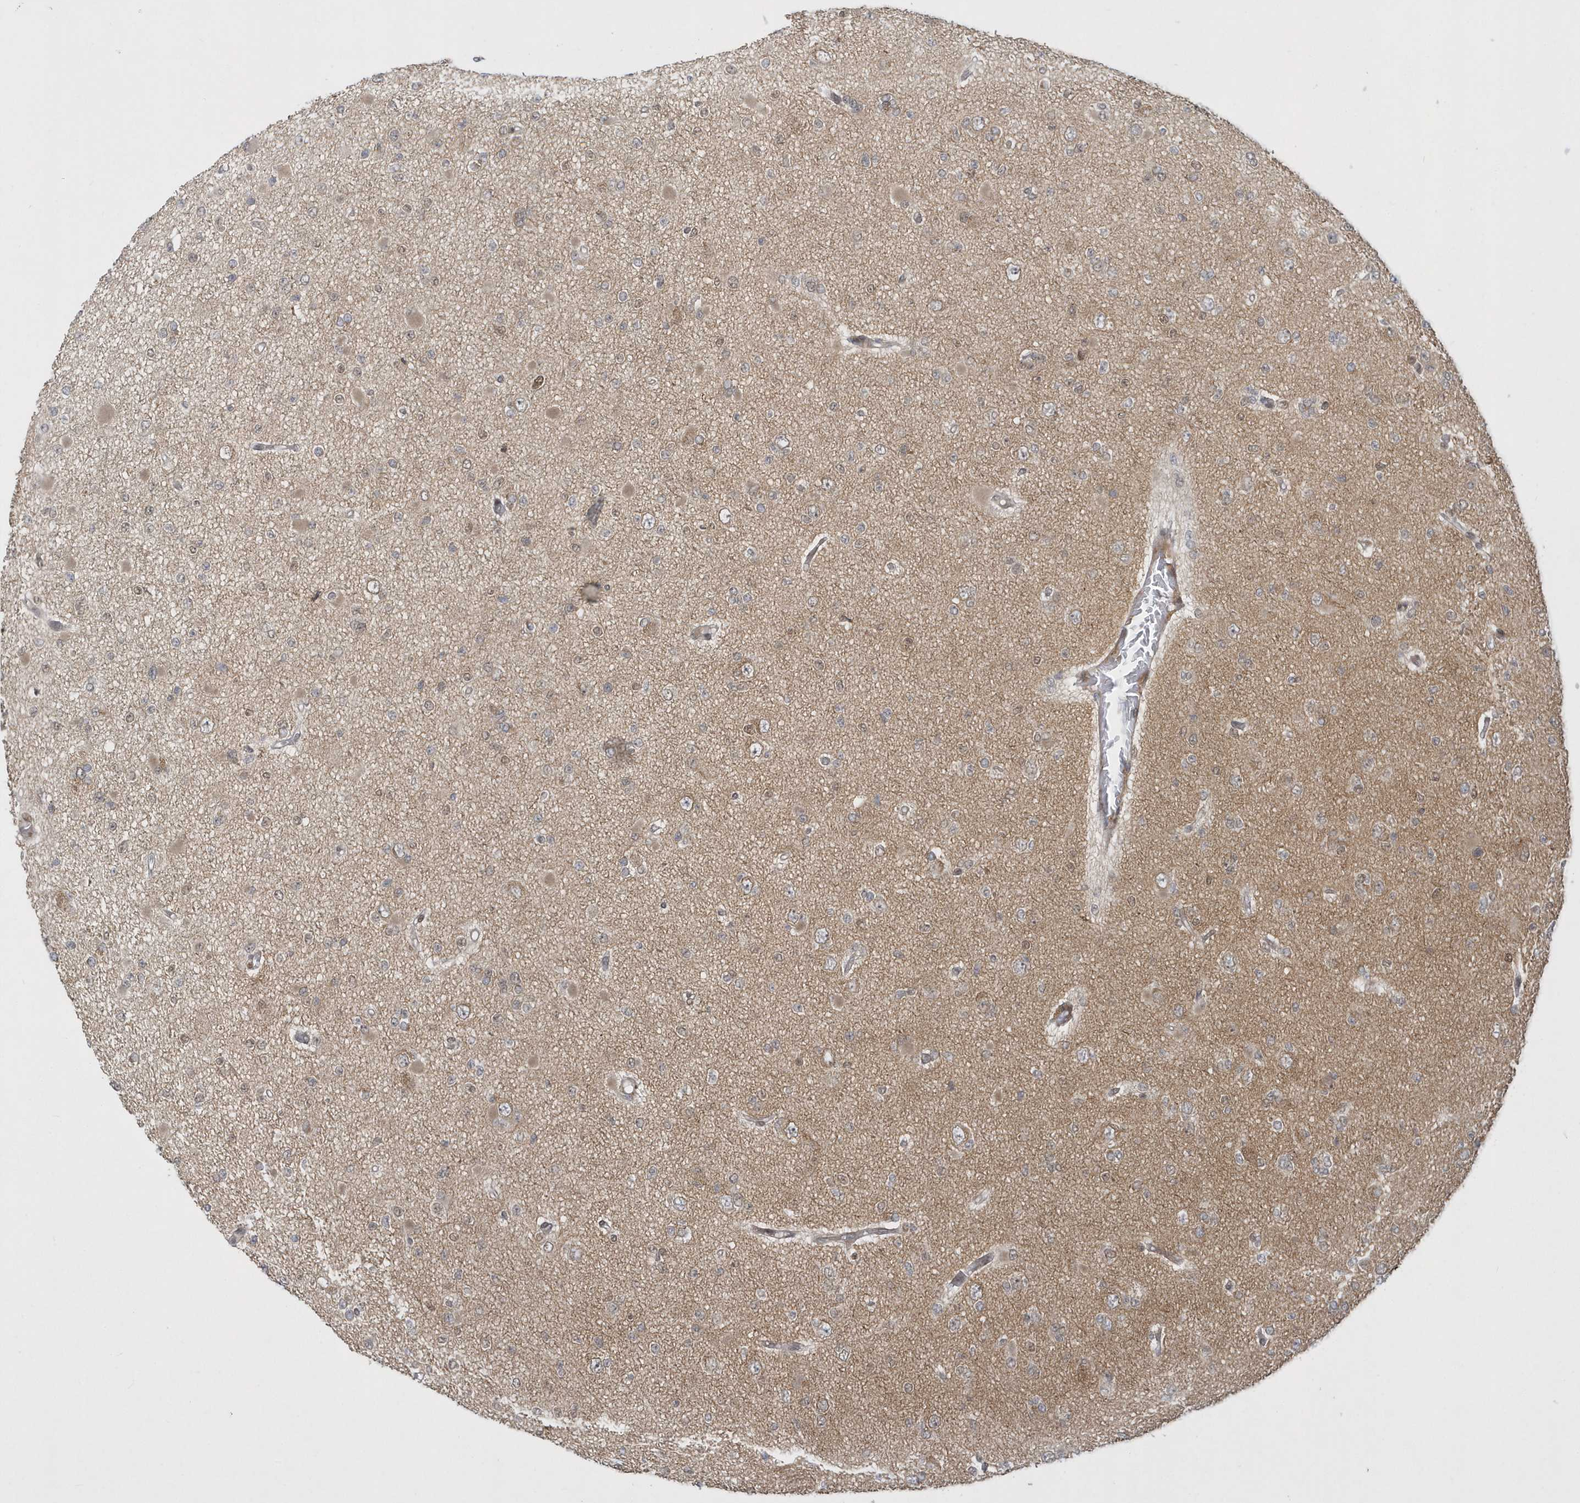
{"staining": {"intensity": "weak", "quantity": "25%-75%", "location": "cytoplasmic/membranous,nuclear"}, "tissue": "glioma", "cell_type": "Tumor cells", "image_type": "cancer", "snomed": [{"axis": "morphology", "description": "Glioma, malignant, Low grade"}, {"axis": "topography", "description": "Brain"}], "caption": "Malignant glioma (low-grade) stained with a brown dye reveals weak cytoplasmic/membranous and nuclear positive positivity in about 25%-75% of tumor cells.", "gene": "ATG4A", "patient": {"sex": "female", "age": 22}}